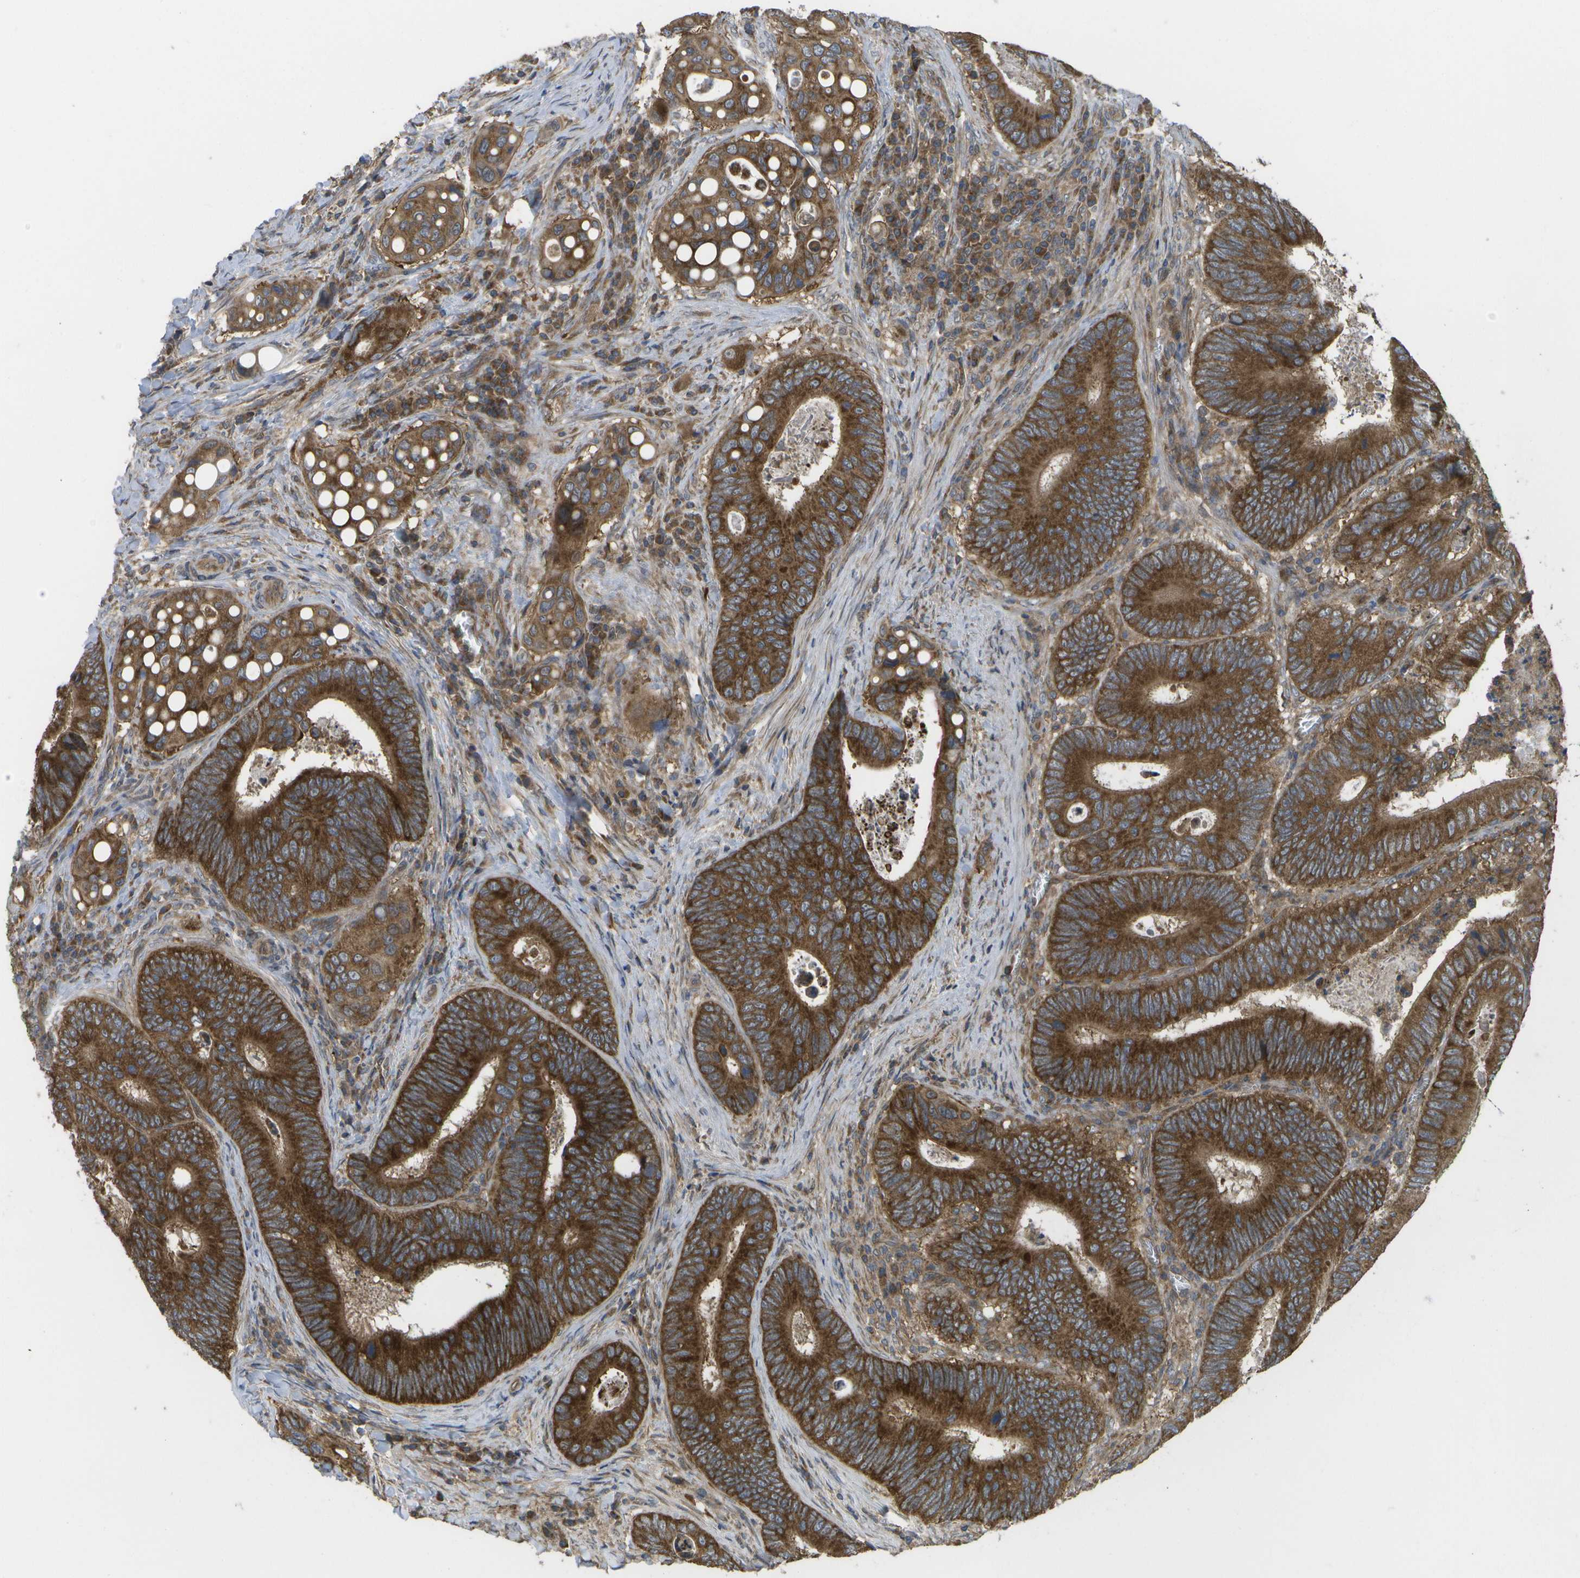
{"staining": {"intensity": "strong", "quantity": ">75%", "location": "cytoplasmic/membranous"}, "tissue": "colorectal cancer", "cell_type": "Tumor cells", "image_type": "cancer", "snomed": [{"axis": "morphology", "description": "Inflammation, NOS"}, {"axis": "morphology", "description": "Adenocarcinoma, NOS"}, {"axis": "topography", "description": "Colon"}], "caption": "There is high levels of strong cytoplasmic/membranous positivity in tumor cells of colorectal cancer (adenocarcinoma), as demonstrated by immunohistochemical staining (brown color).", "gene": "DPM3", "patient": {"sex": "male", "age": 72}}